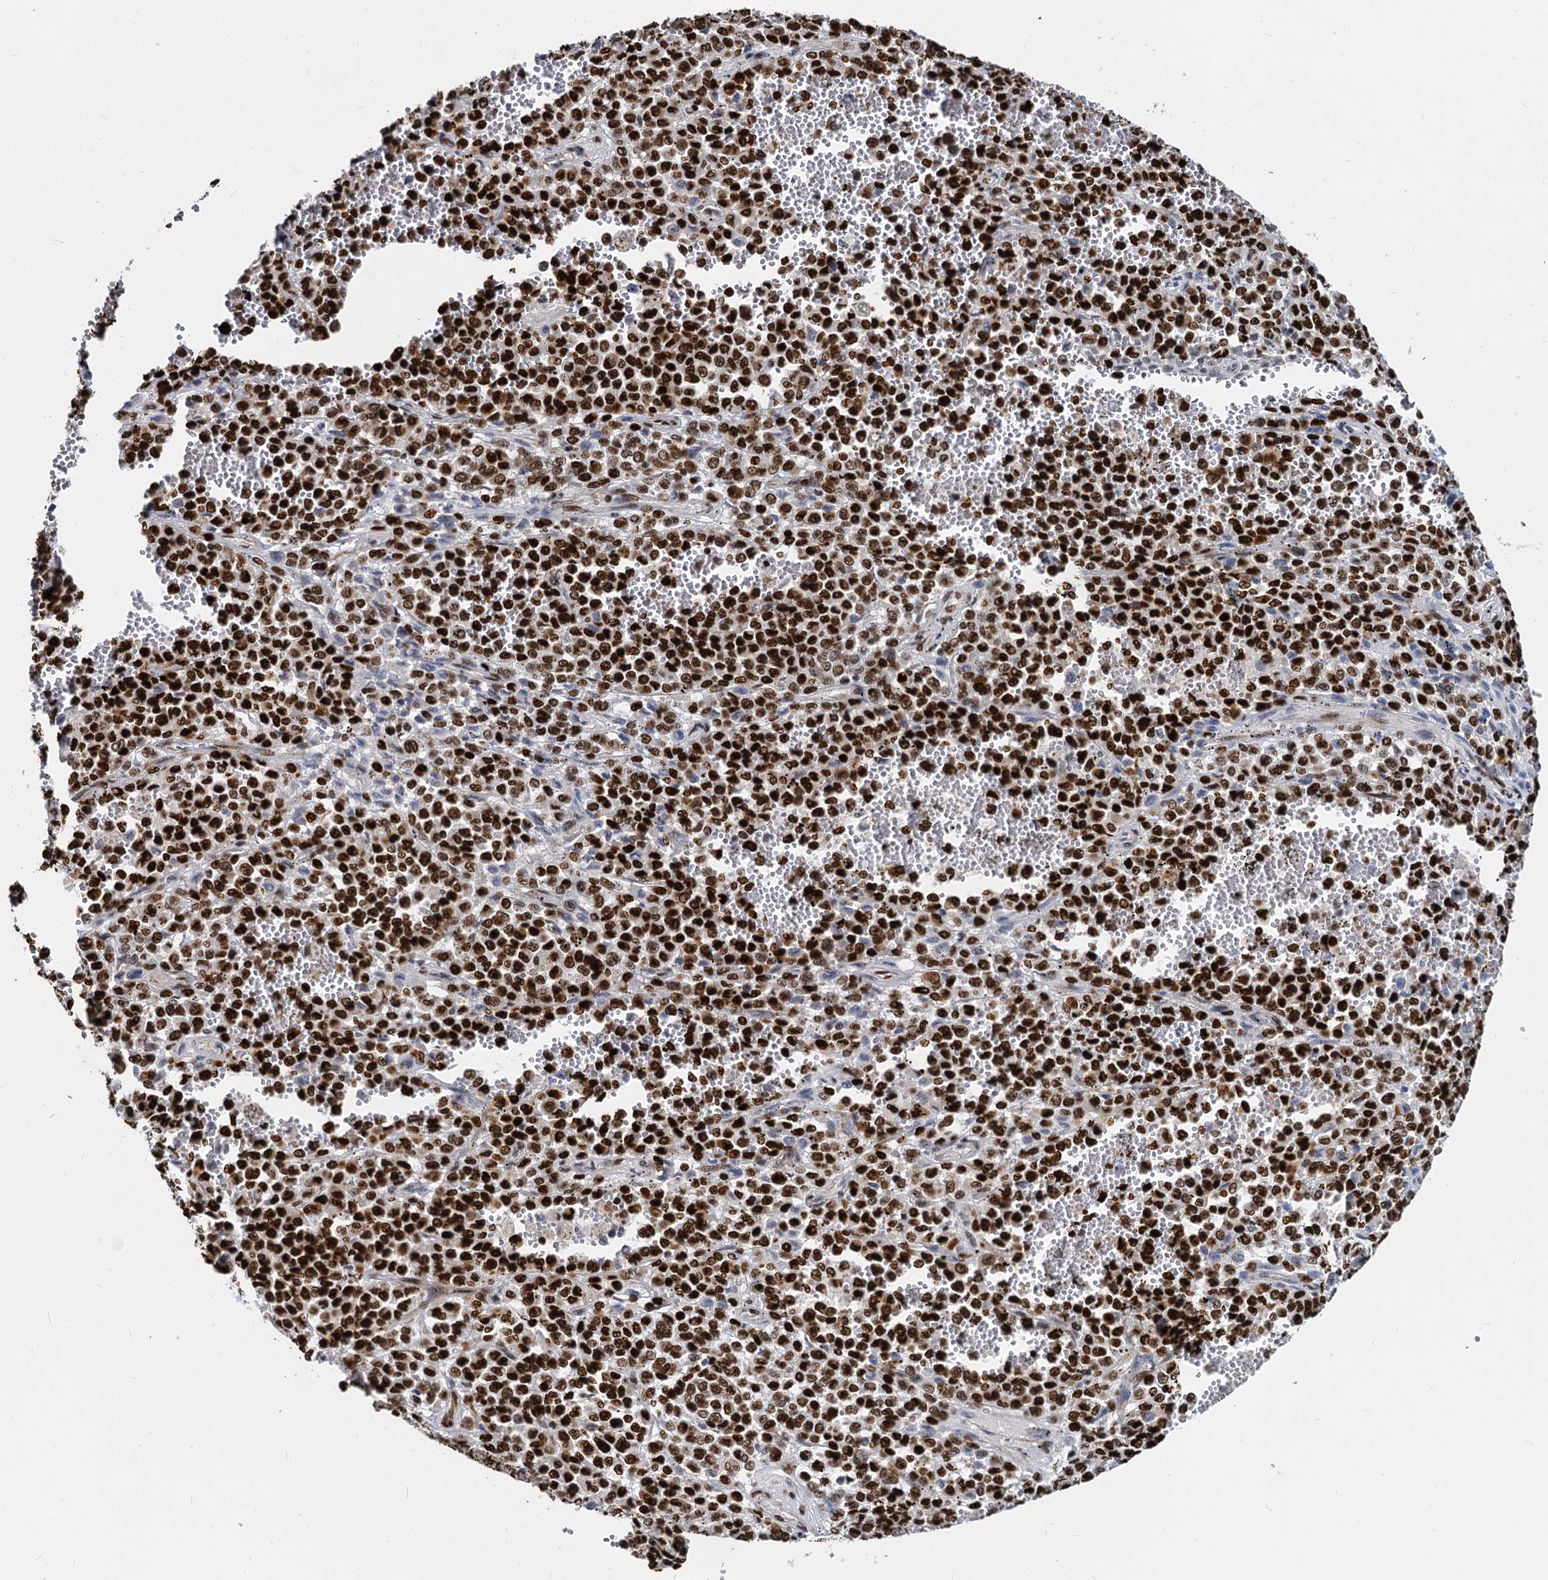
{"staining": {"intensity": "strong", "quantity": ">75%", "location": "nuclear"}, "tissue": "melanoma", "cell_type": "Tumor cells", "image_type": "cancer", "snomed": [{"axis": "morphology", "description": "Malignant melanoma, Metastatic site"}, {"axis": "topography", "description": "Pancreas"}], "caption": "Malignant melanoma (metastatic site) tissue shows strong nuclear positivity in about >75% of tumor cells", "gene": "MECP2", "patient": {"sex": "female", "age": 30}}